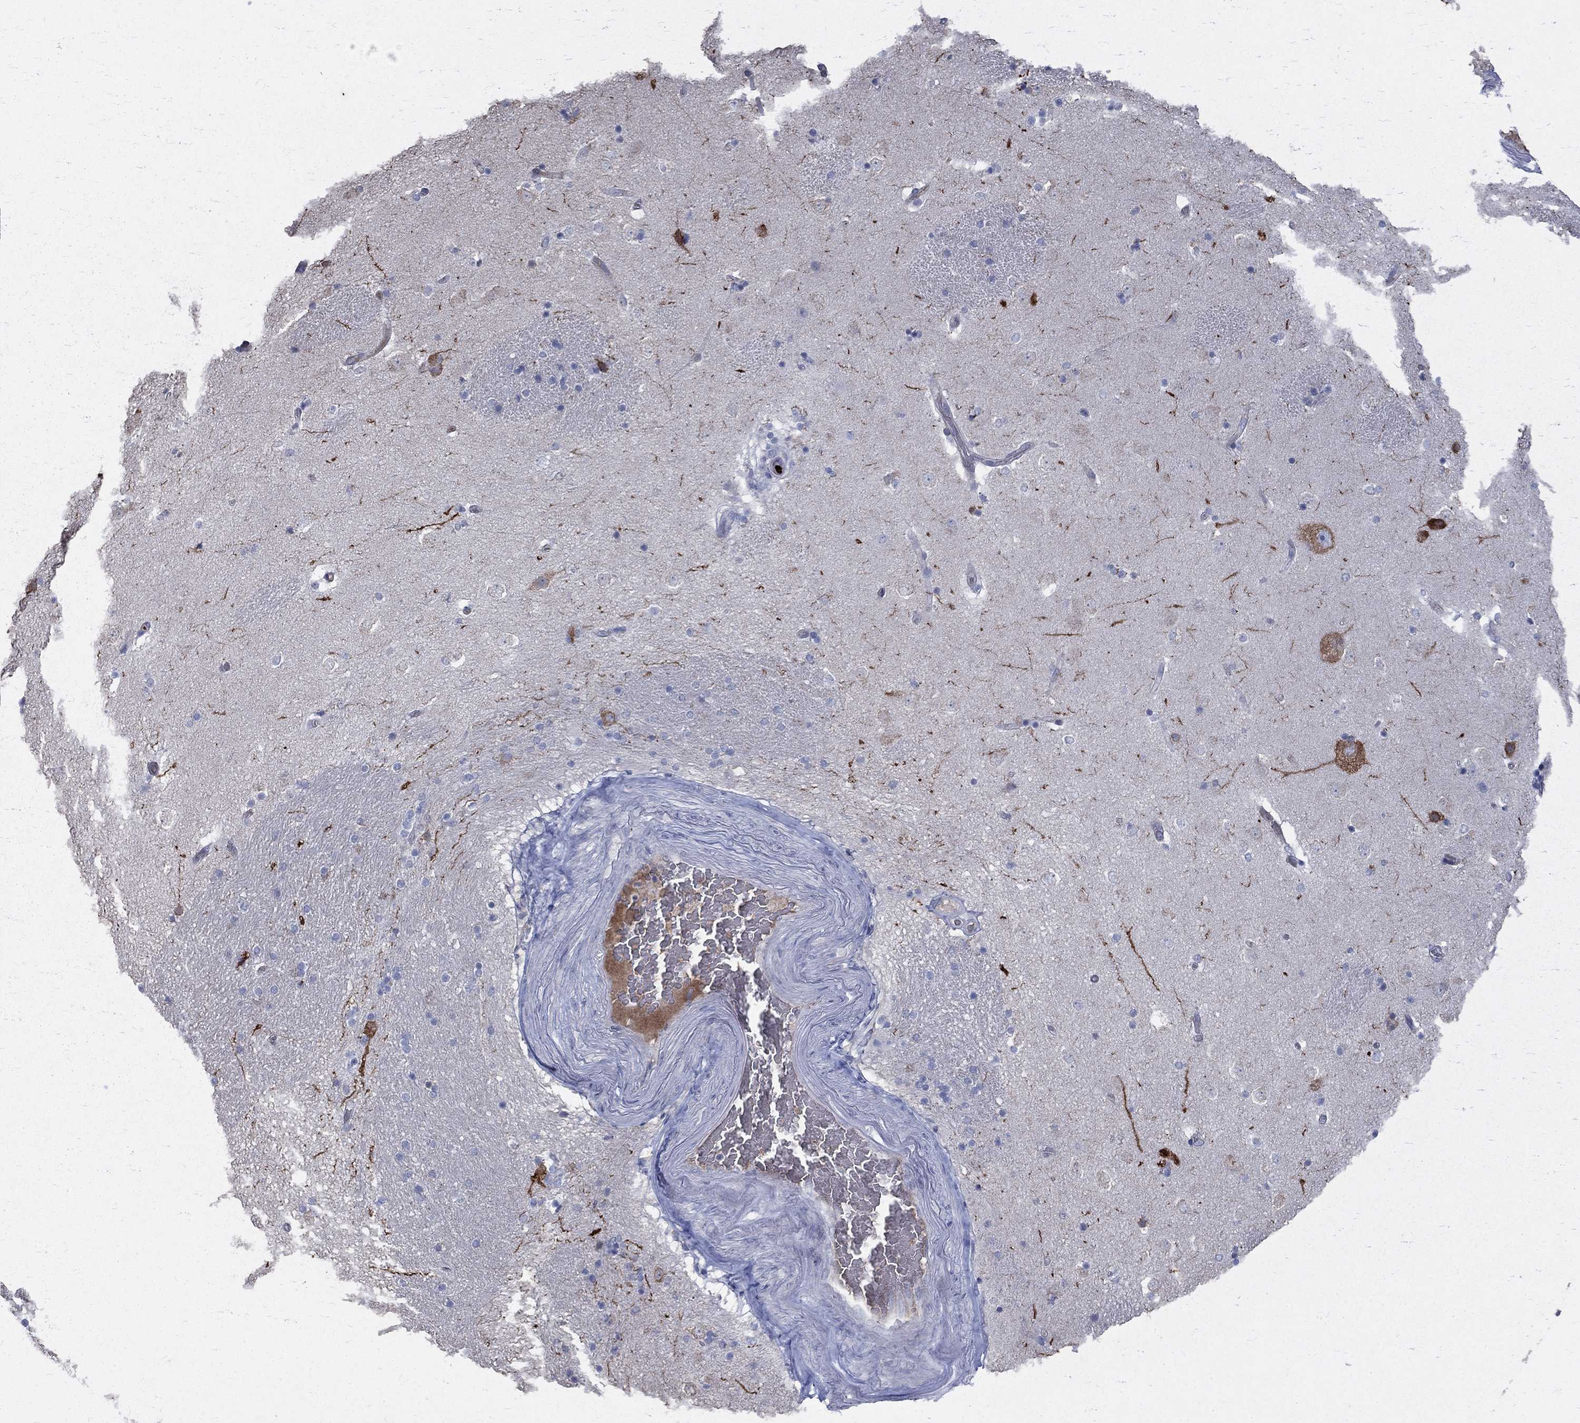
{"staining": {"intensity": "strong", "quantity": "<25%", "location": "cytoplasmic/membranous"}, "tissue": "caudate", "cell_type": "Glial cells", "image_type": "normal", "snomed": [{"axis": "morphology", "description": "Normal tissue, NOS"}, {"axis": "topography", "description": "Lateral ventricle wall"}], "caption": "About <25% of glial cells in benign caudate exhibit strong cytoplasmic/membranous protein staining as visualized by brown immunohistochemical staining.", "gene": "PTH1R", "patient": {"sex": "male", "age": 51}}